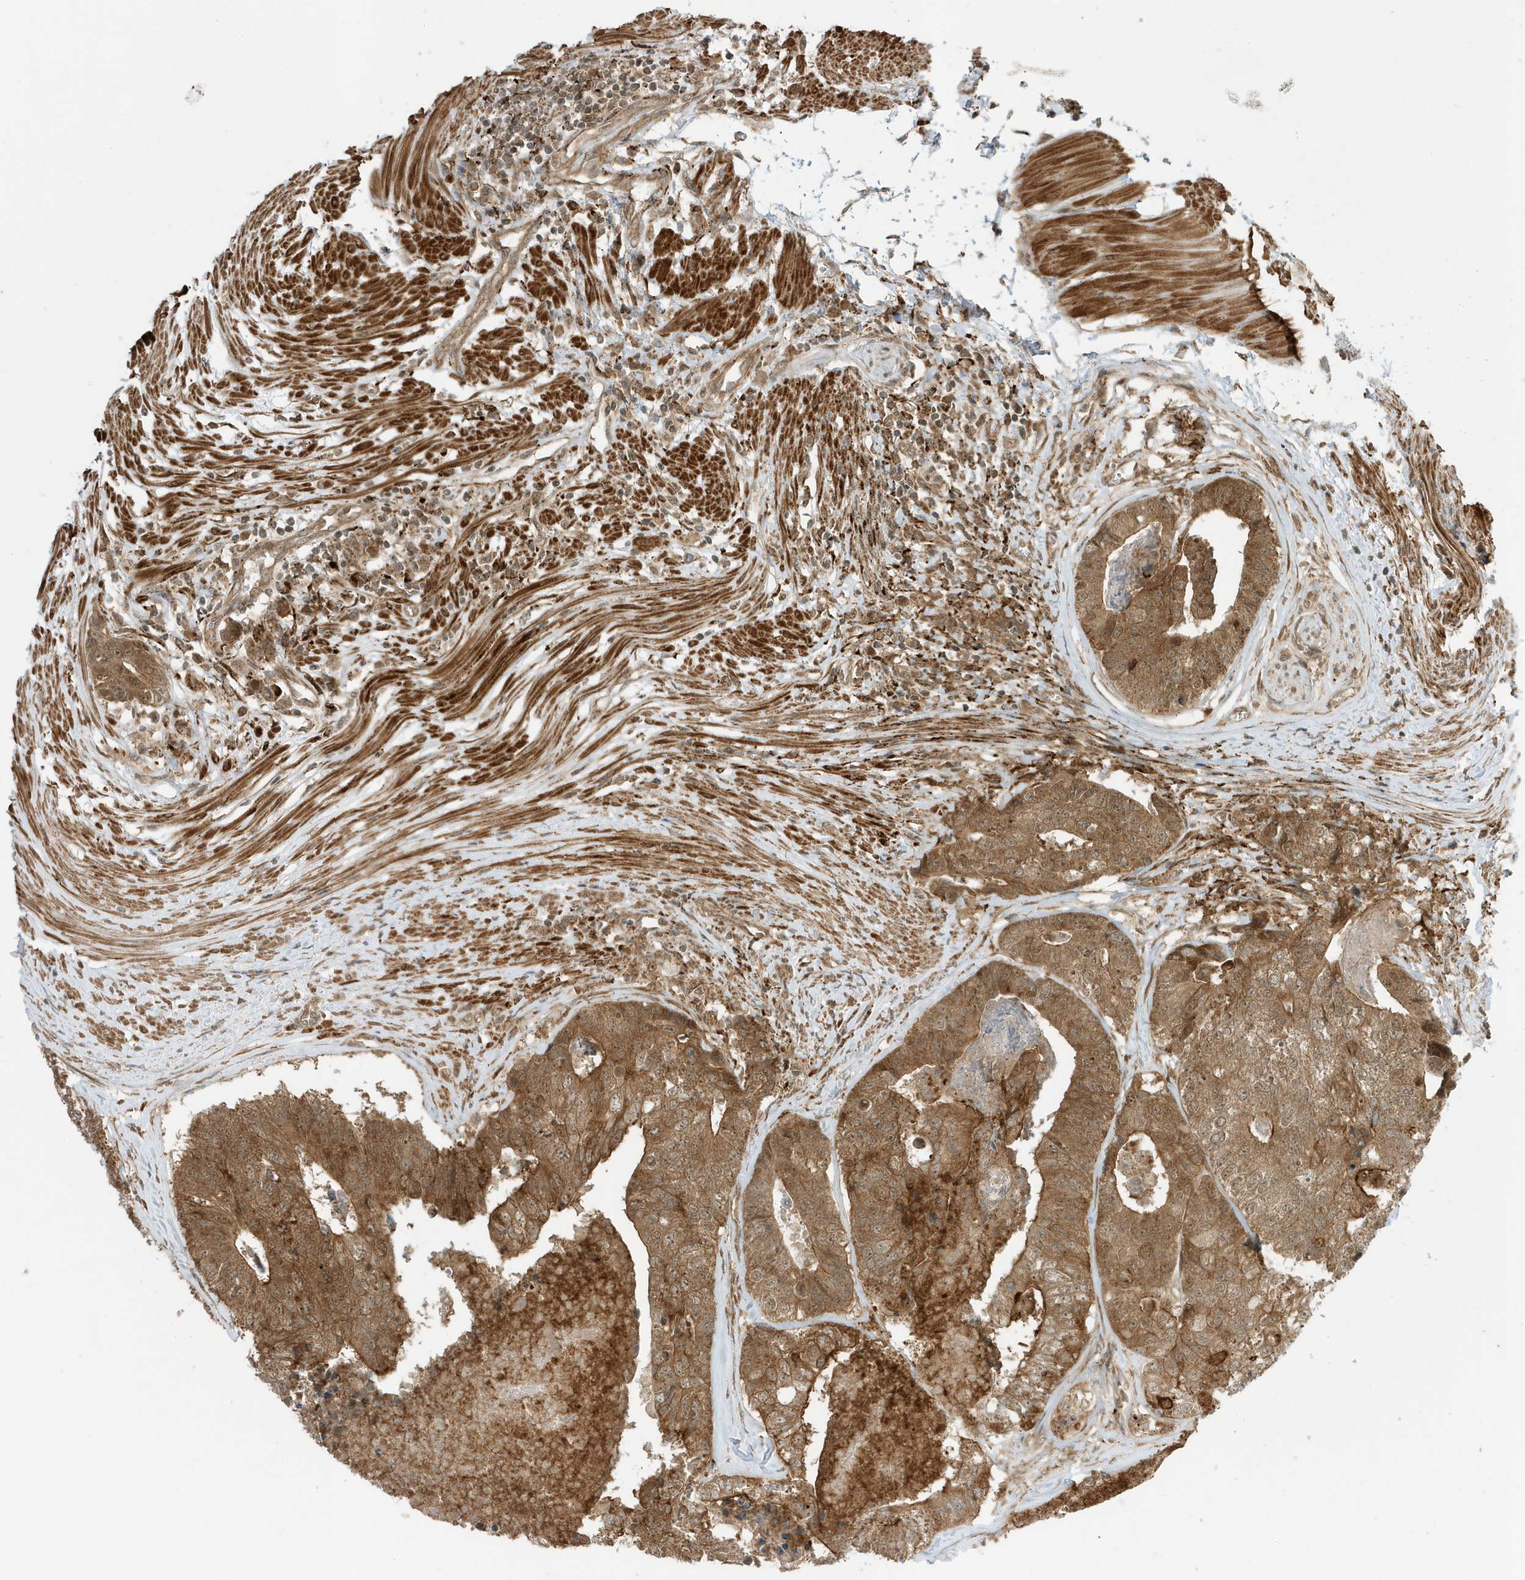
{"staining": {"intensity": "moderate", "quantity": ">75%", "location": "cytoplasmic/membranous"}, "tissue": "colorectal cancer", "cell_type": "Tumor cells", "image_type": "cancer", "snomed": [{"axis": "morphology", "description": "Adenocarcinoma, NOS"}, {"axis": "topography", "description": "Colon"}], "caption": "A brown stain shows moderate cytoplasmic/membranous positivity of a protein in colorectal cancer tumor cells.", "gene": "DHX36", "patient": {"sex": "female", "age": 67}}